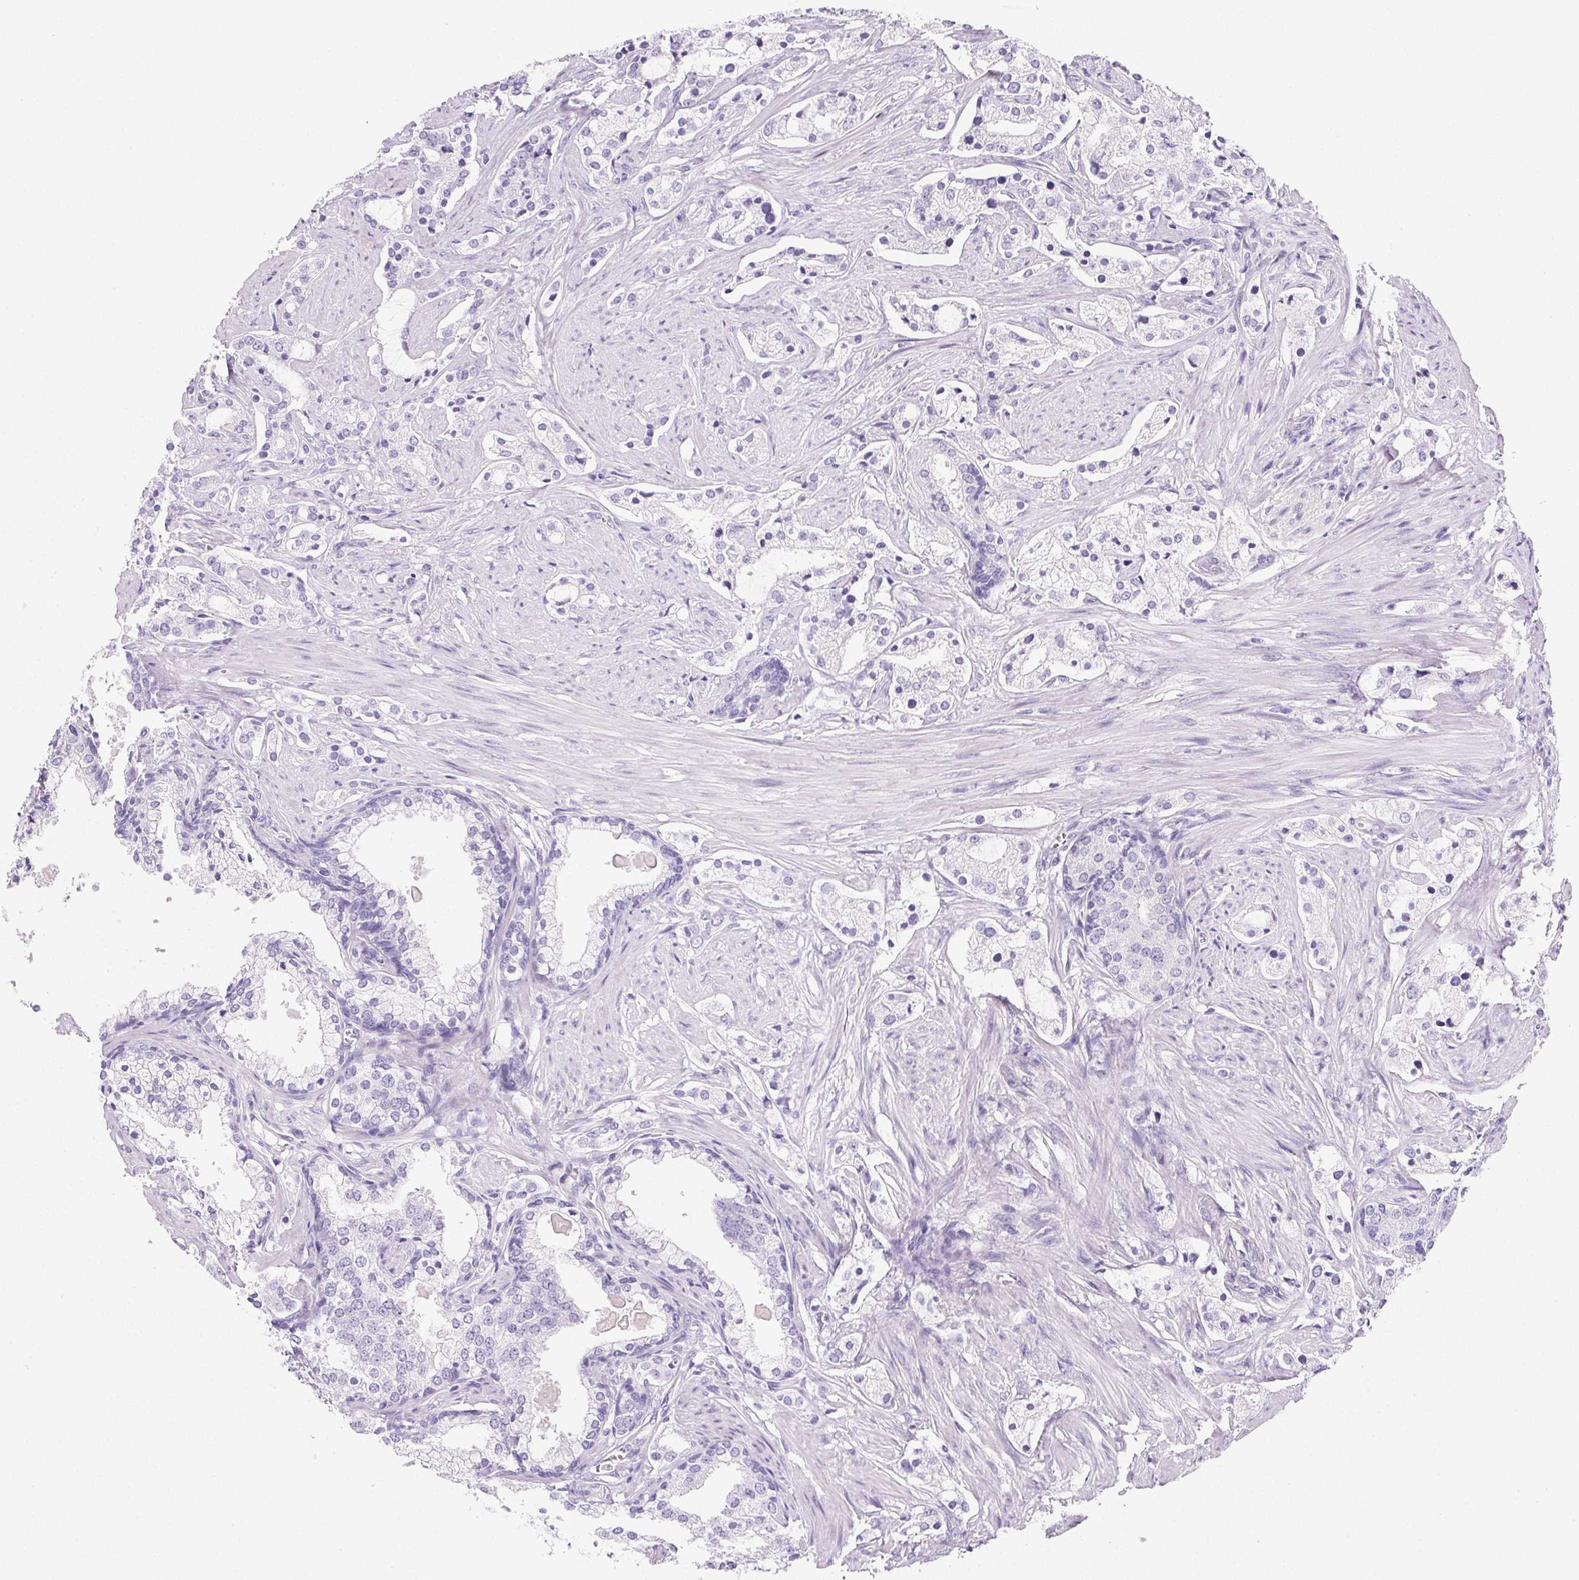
{"staining": {"intensity": "negative", "quantity": "none", "location": "none"}, "tissue": "prostate cancer", "cell_type": "Tumor cells", "image_type": "cancer", "snomed": [{"axis": "morphology", "description": "Adenocarcinoma, Medium grade"}, {"axis": "topography", "description": "Prostate"}], "caption": "This image is of medium-grade adenocarcinoma (prostate) stained with IHC to label a protein in brown with the nuclei are counter-stained blue. There is no staining in tumor cells. Brightfield microscopy of immunohistochemistry stained with DAB (brown) and hematoxylin (blue), captured at high magnification.", "gene": "PRSS3", "patient": {"sex": "male", "age": 57}}